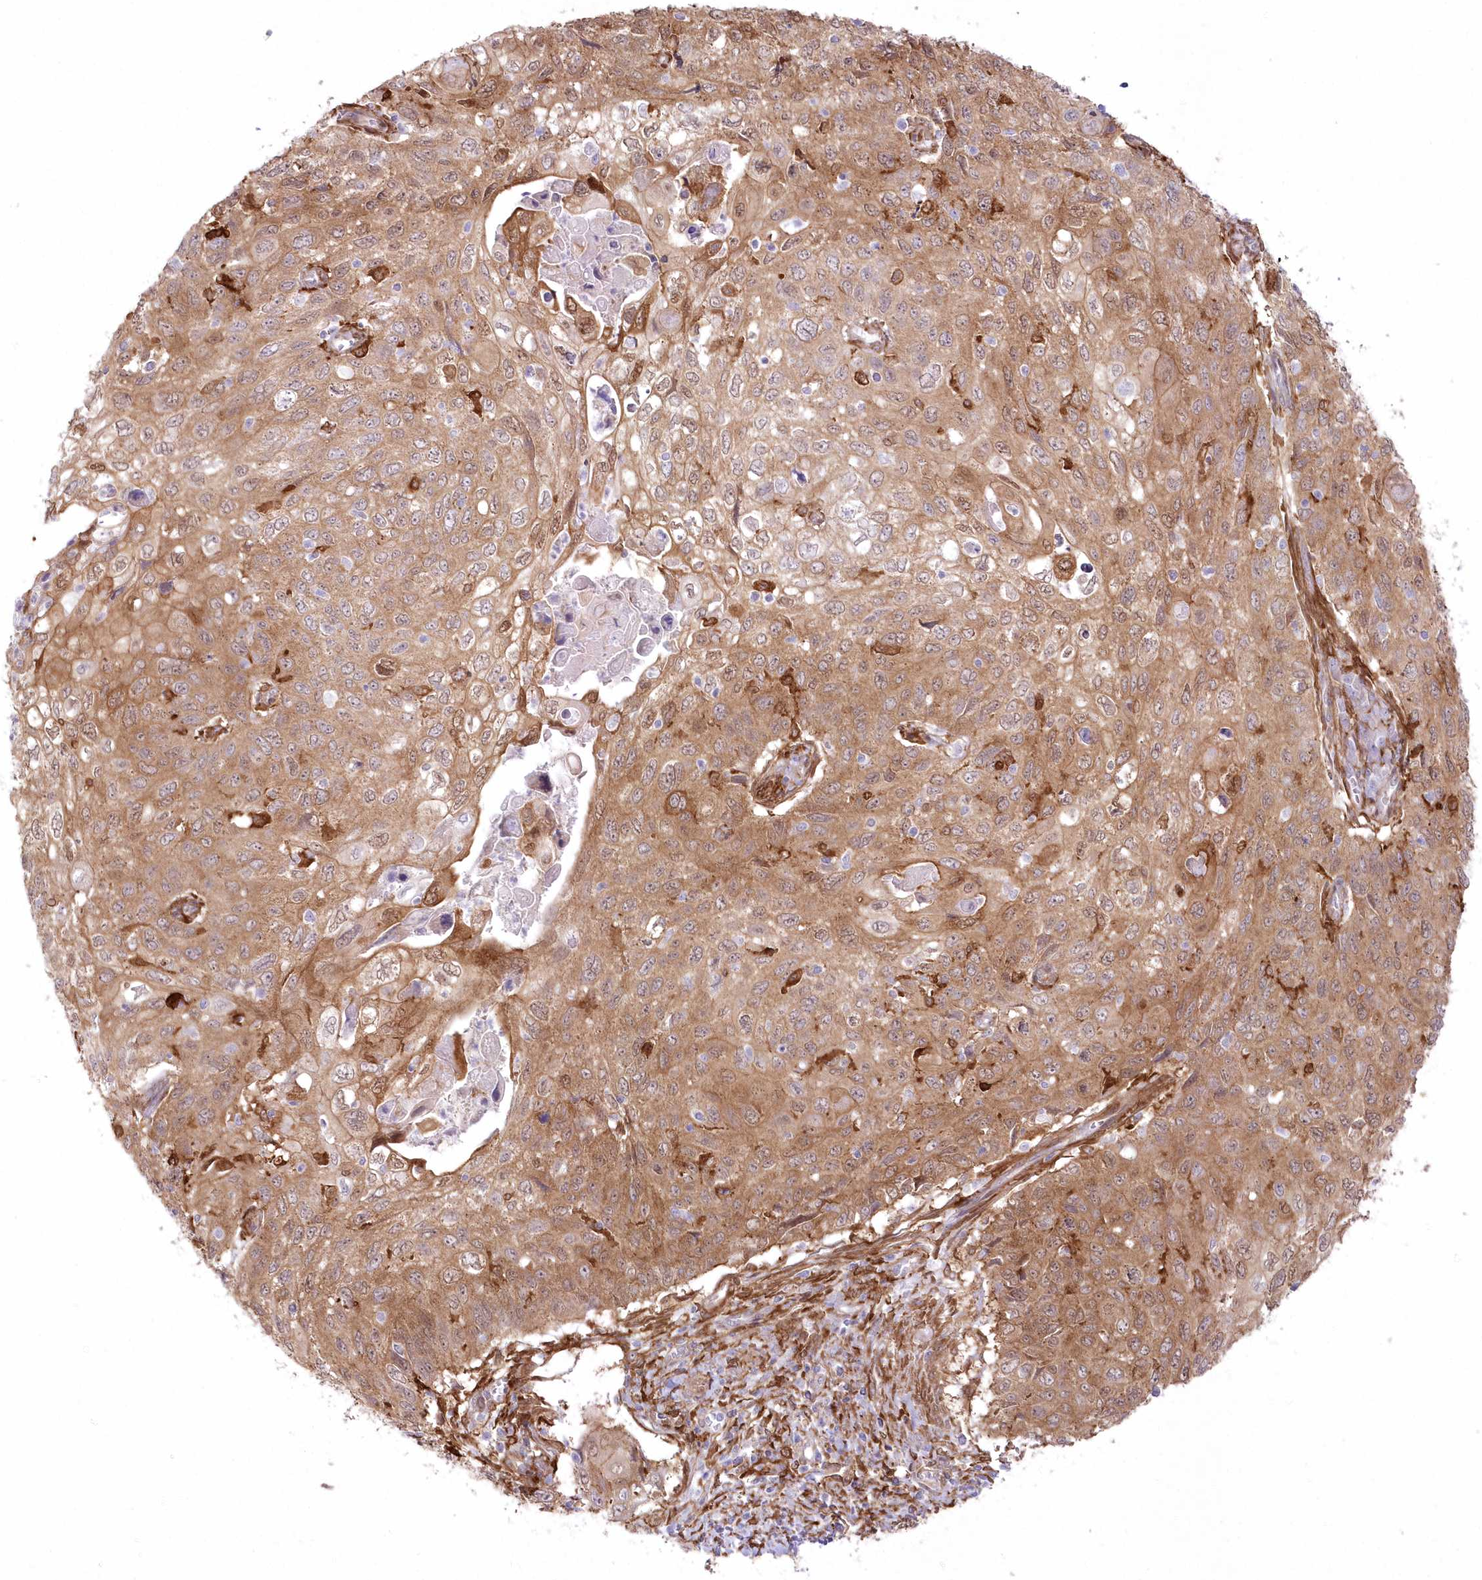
{"staining": {"intensity": "moderate", "quantity": ">75%", "location": "cytoplasmic/membranous"}, "tissue": "cervical cancer", "cell_type": "Tumor cells", "image_type": "cancer", "snomed": [{"axis": "morphology", "description": "Squamous cell carcinoma, NOS"}, {"axis": "topography", "description": "Cervix"}], "caption": "Tumor cells reveal medium levels of moderate cytoplasmic/membranous staining in about >75% of cells in human cervical squamous cell carcinoma. Immunohistochemistry stains the protein of interest in brown and the nuclei are stained blue.", "gene": "SH3PXD2B", "patient": {"sex": "female", "age": 70}}